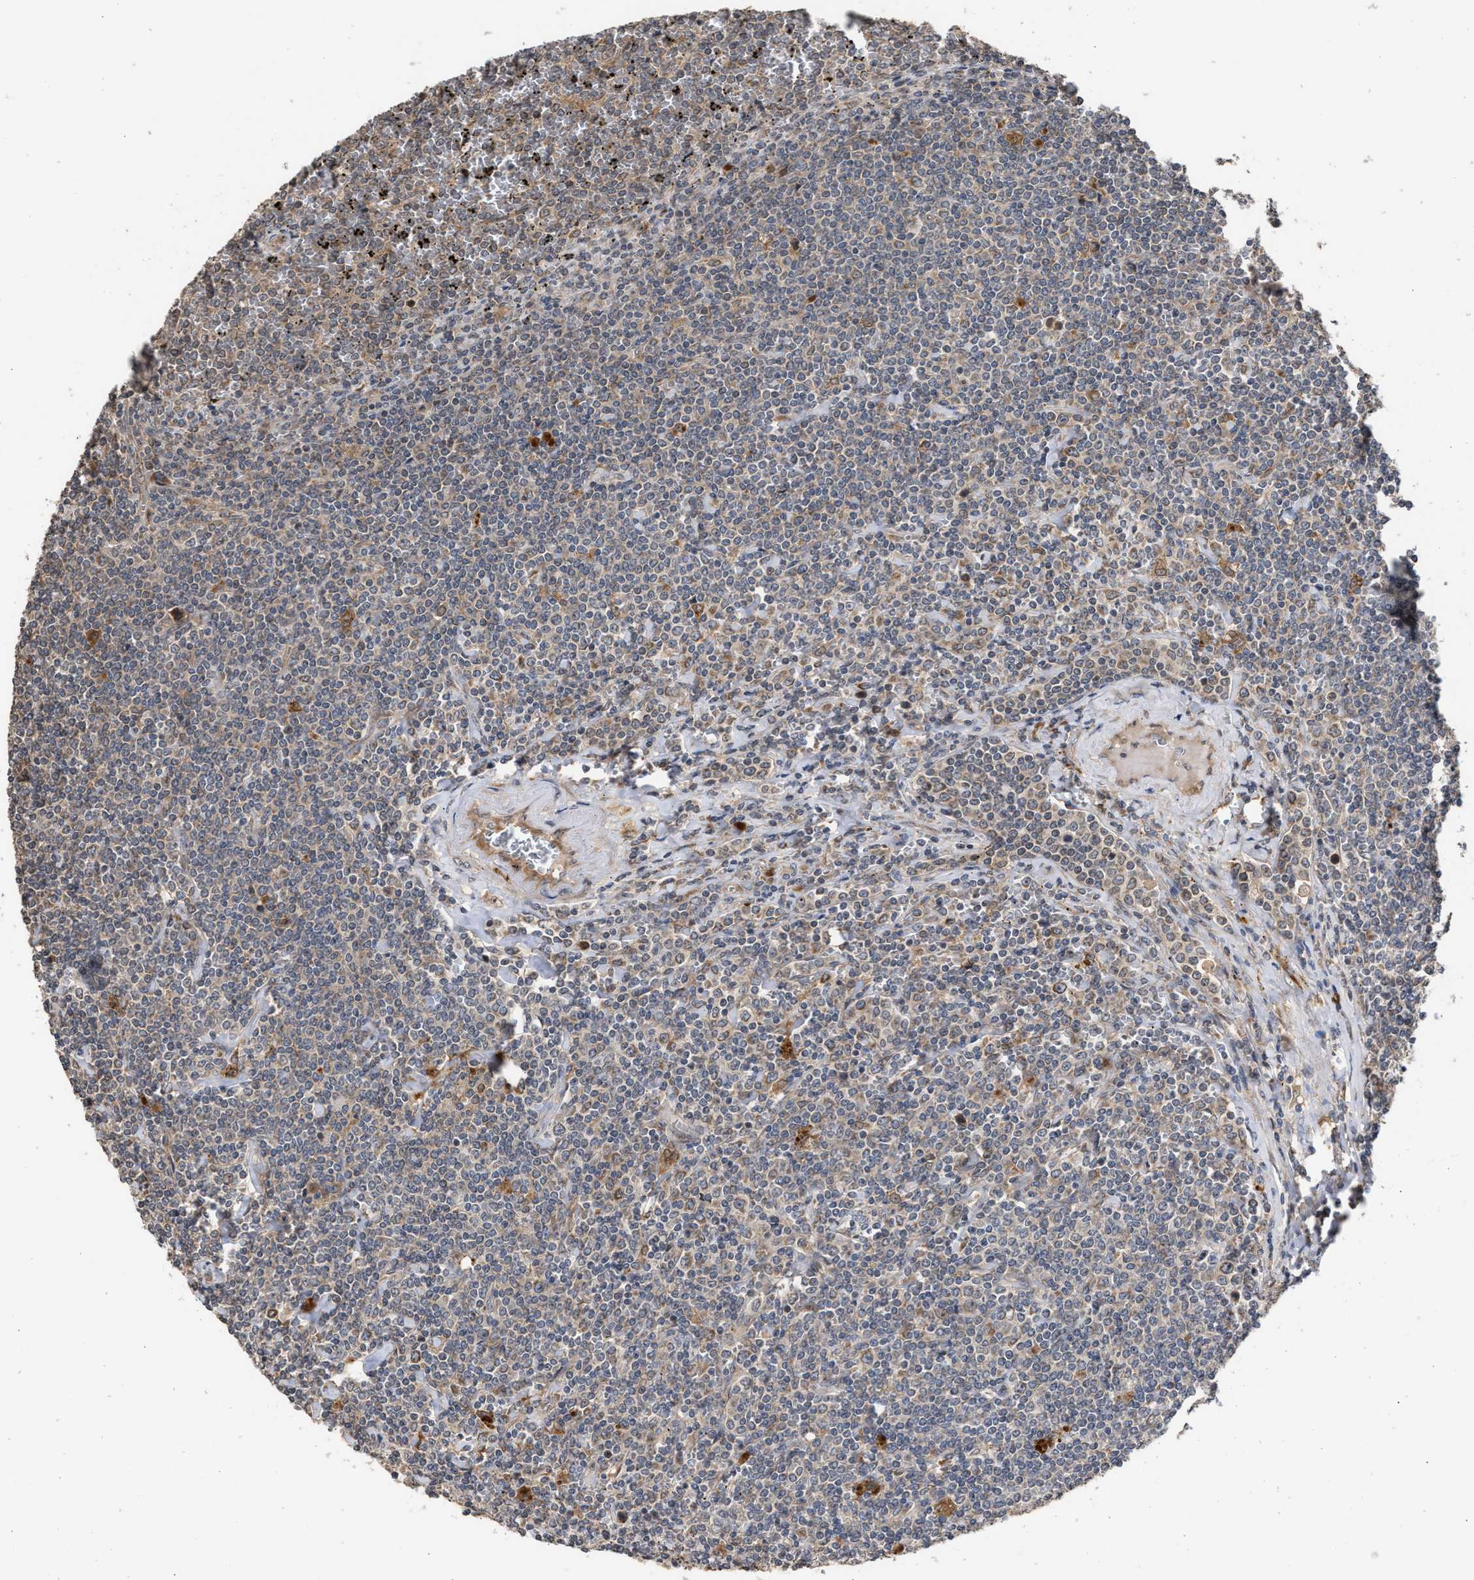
{"staining": {"intensity": "weak", "quantity": "25%-75%", "location": "cytoplasmic/membranous"}, "tissue": "lymphoma", "cell_type": "Tumor cells", "image_type": "cancer", "snomed": [{"axis": "morphology", "description": "Malignant lymphoma, non-Hodgkin's type, Low grade"}, {"axis": "topography", "description": "Spleen"}], "caption": "Brown immunohistochemical staining in malignant lymphoma, non-Hodgkin's type (low-grade) demonstrates weak cytoplasmic/membranous staining in approximately 25%-75% of tumor cells.", "gene": "SAR1A", "patient": {"sex": "female", "age": 19}}